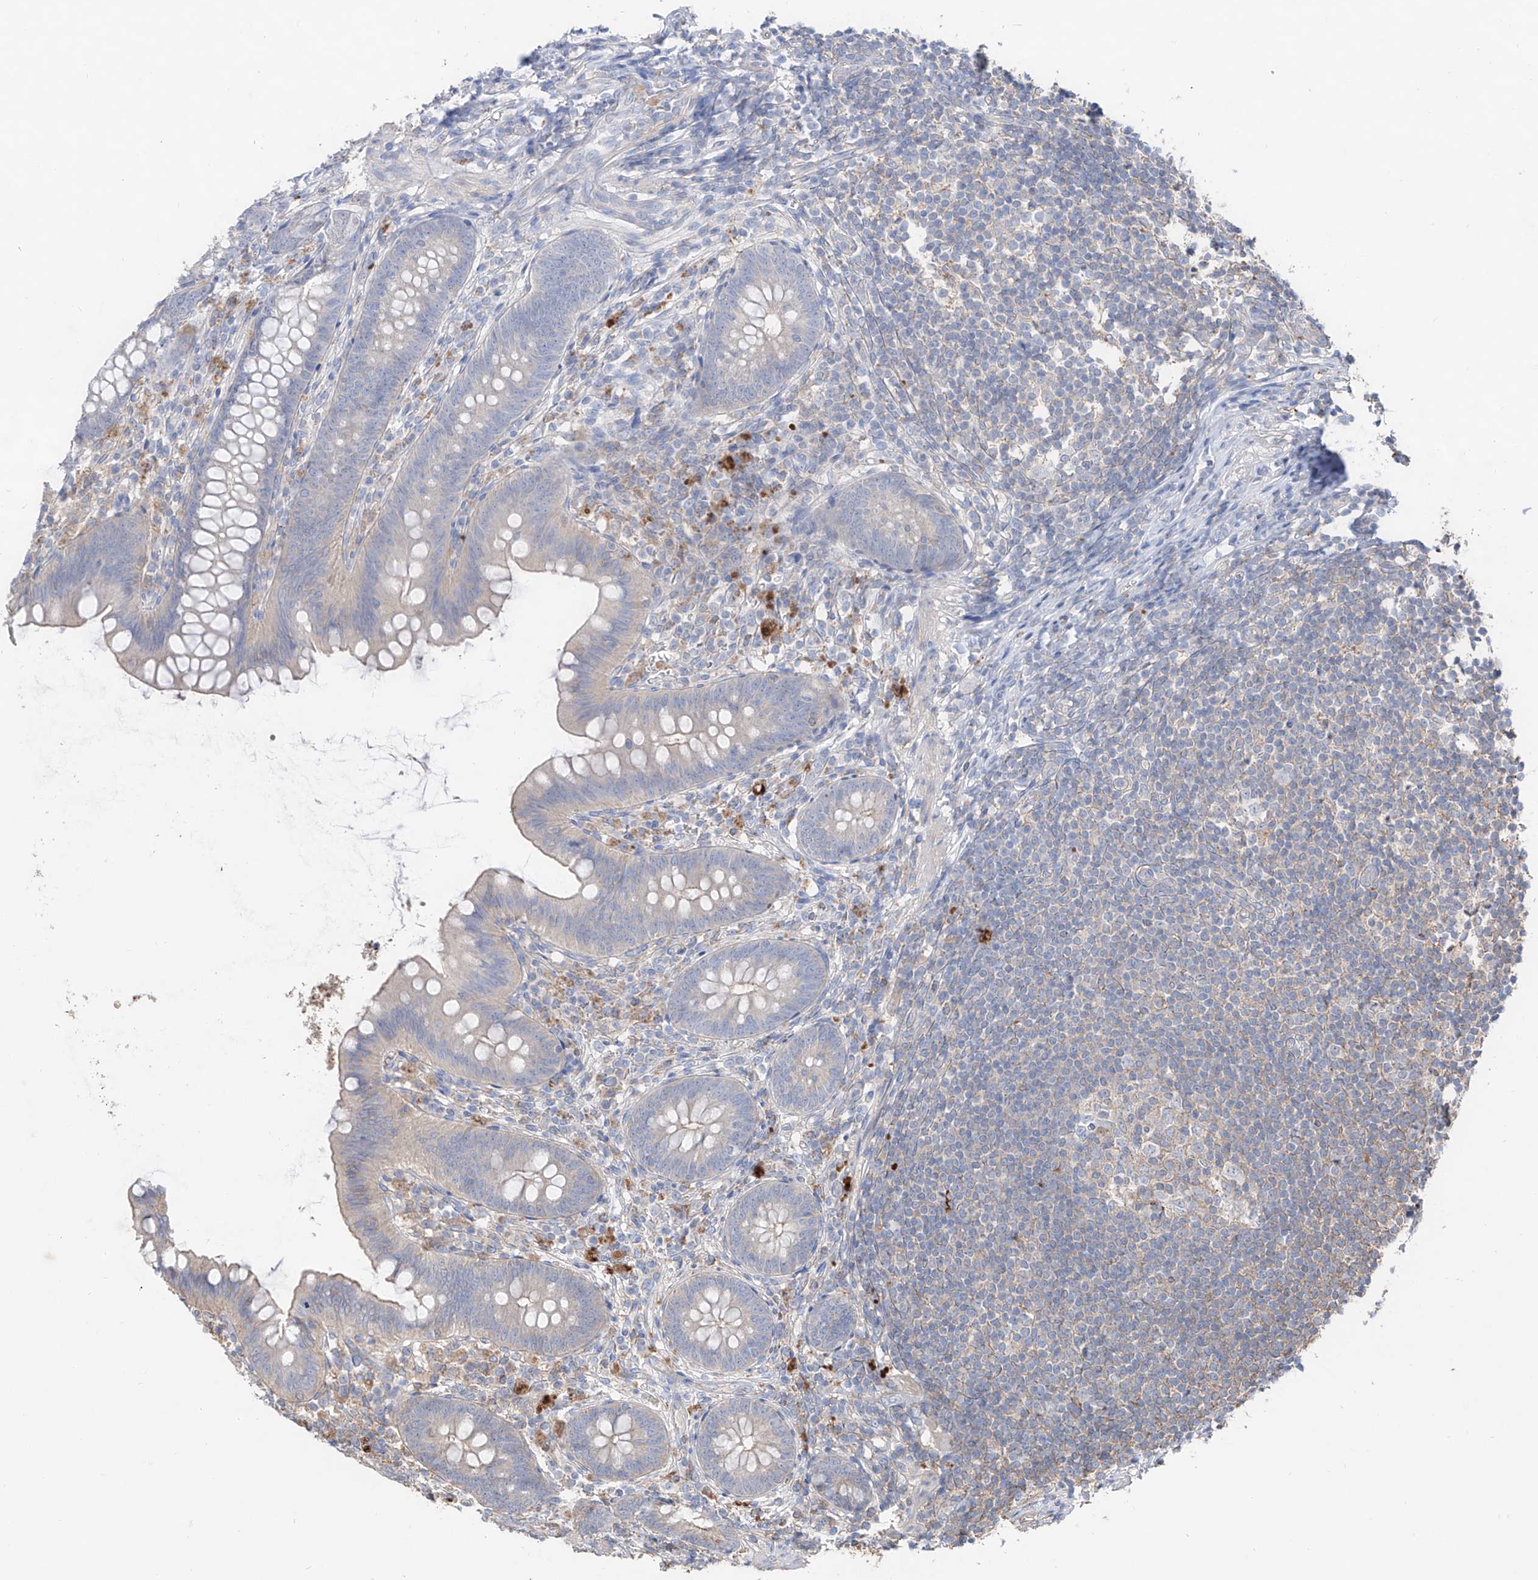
{"staining": {"intensity": "negative", "quantity": "none", "location": "none"}, "tissue": "appendix", "cell_type": "Glandular cells", "image_type": "normal", "snomed": [{"axis": "morphology", "description": "Normal tissue, NOS"}, {"axis": "topography", "description": "Appendix"}], "caption": "This is an IHC image of benign appendix. There is no staining in glandular cells.", "gene": "EDN1", "patient": {"sex": "female", "age": 62}}